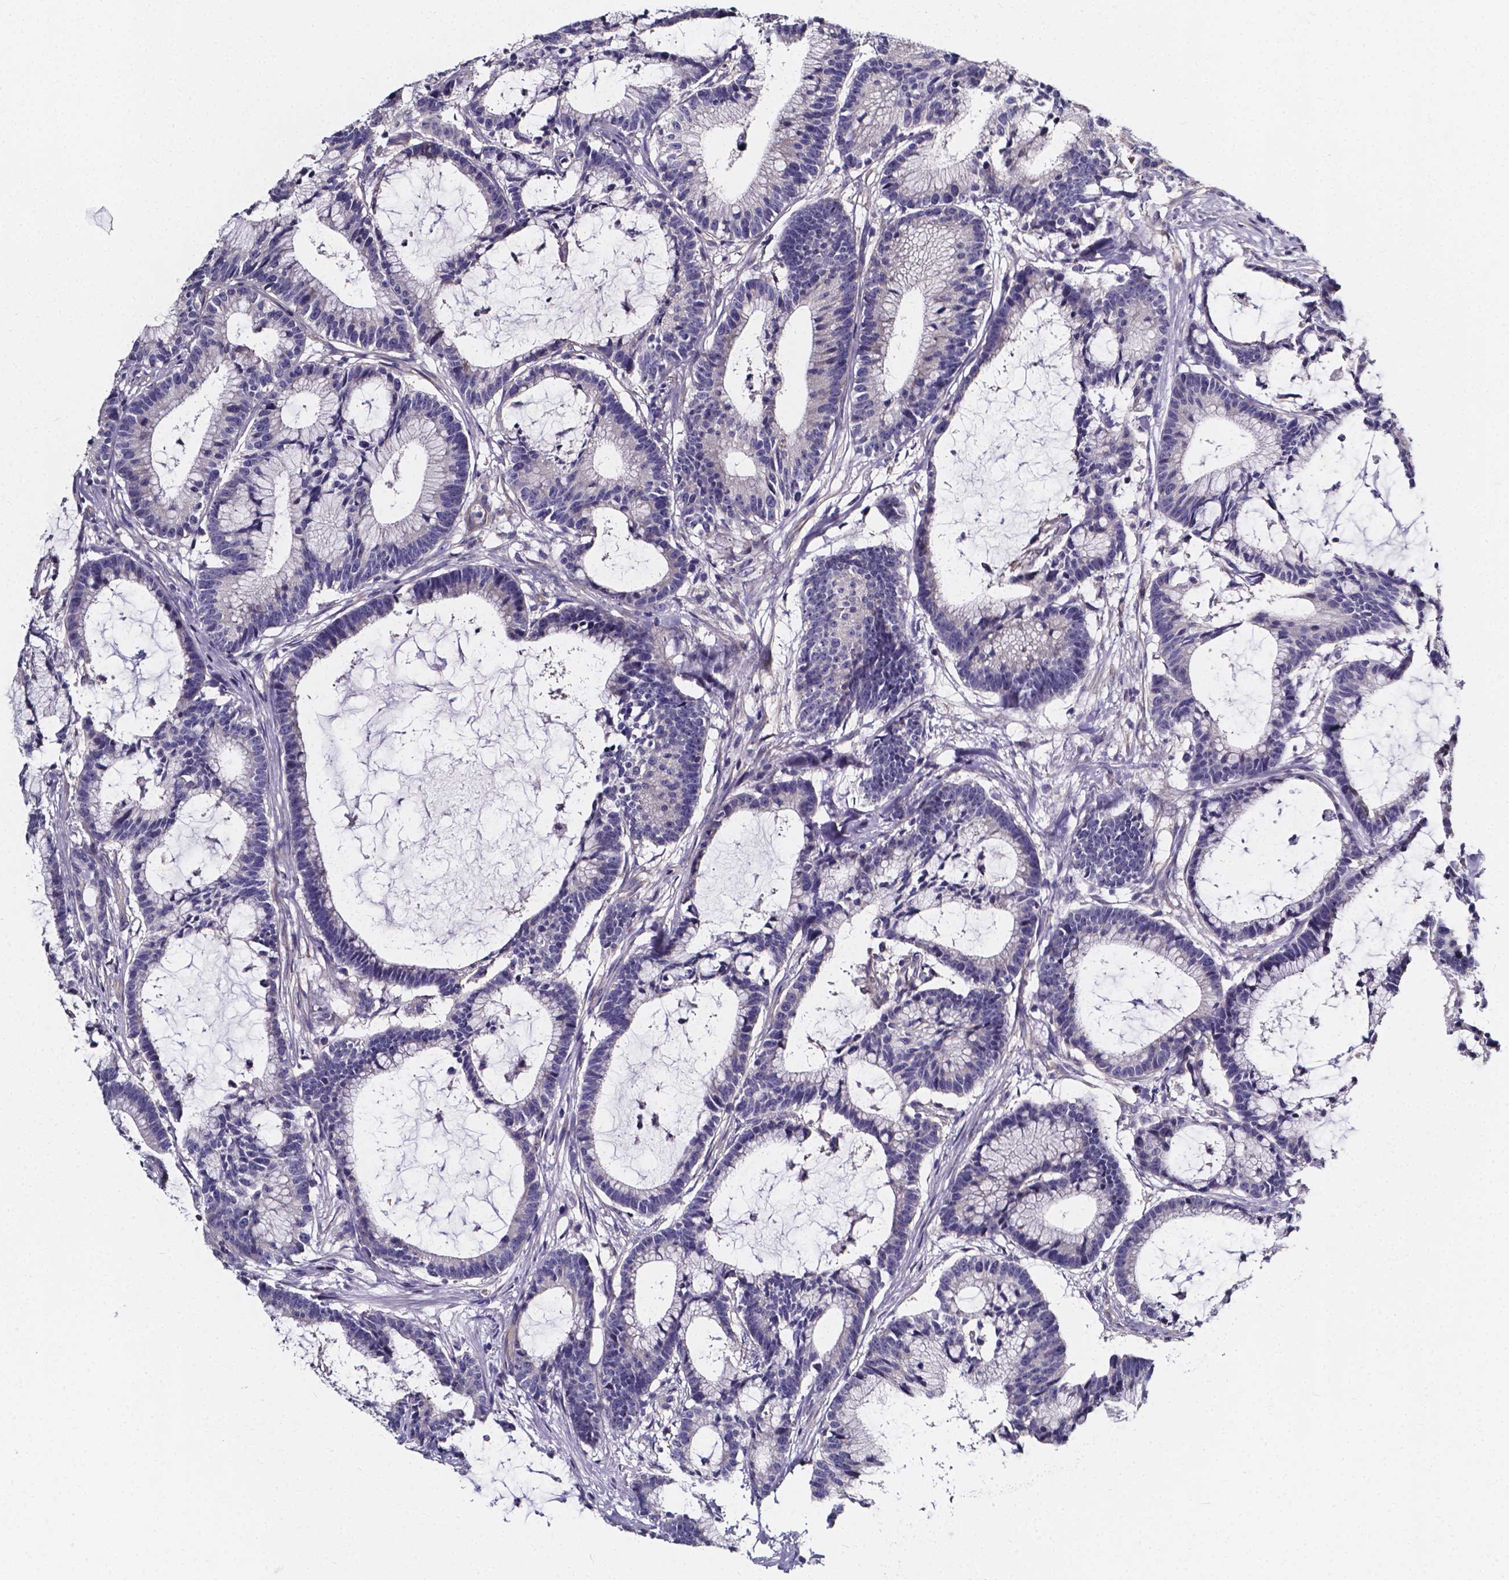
{"staining": {"intensity": "negative", "quantity": "none", "location": "none"}, "tissue": "colorectal cancer", "cell_type": "Tumor cells", "image_type": "cancer", "snomed": [{"axis": "morphology", "description": "Adenocarcinoma, NOS"}, {"axis": "topography", "description": "Colon"}], "caption": "An immunohistochemistry histopathology image of adenocarcinoma (colorectal) is shown. There is no staining in tumor cells of adenocarcinoma (colorectal).", "gene": "CACNG8", "patient": {"sex": "female", "age": 78}}